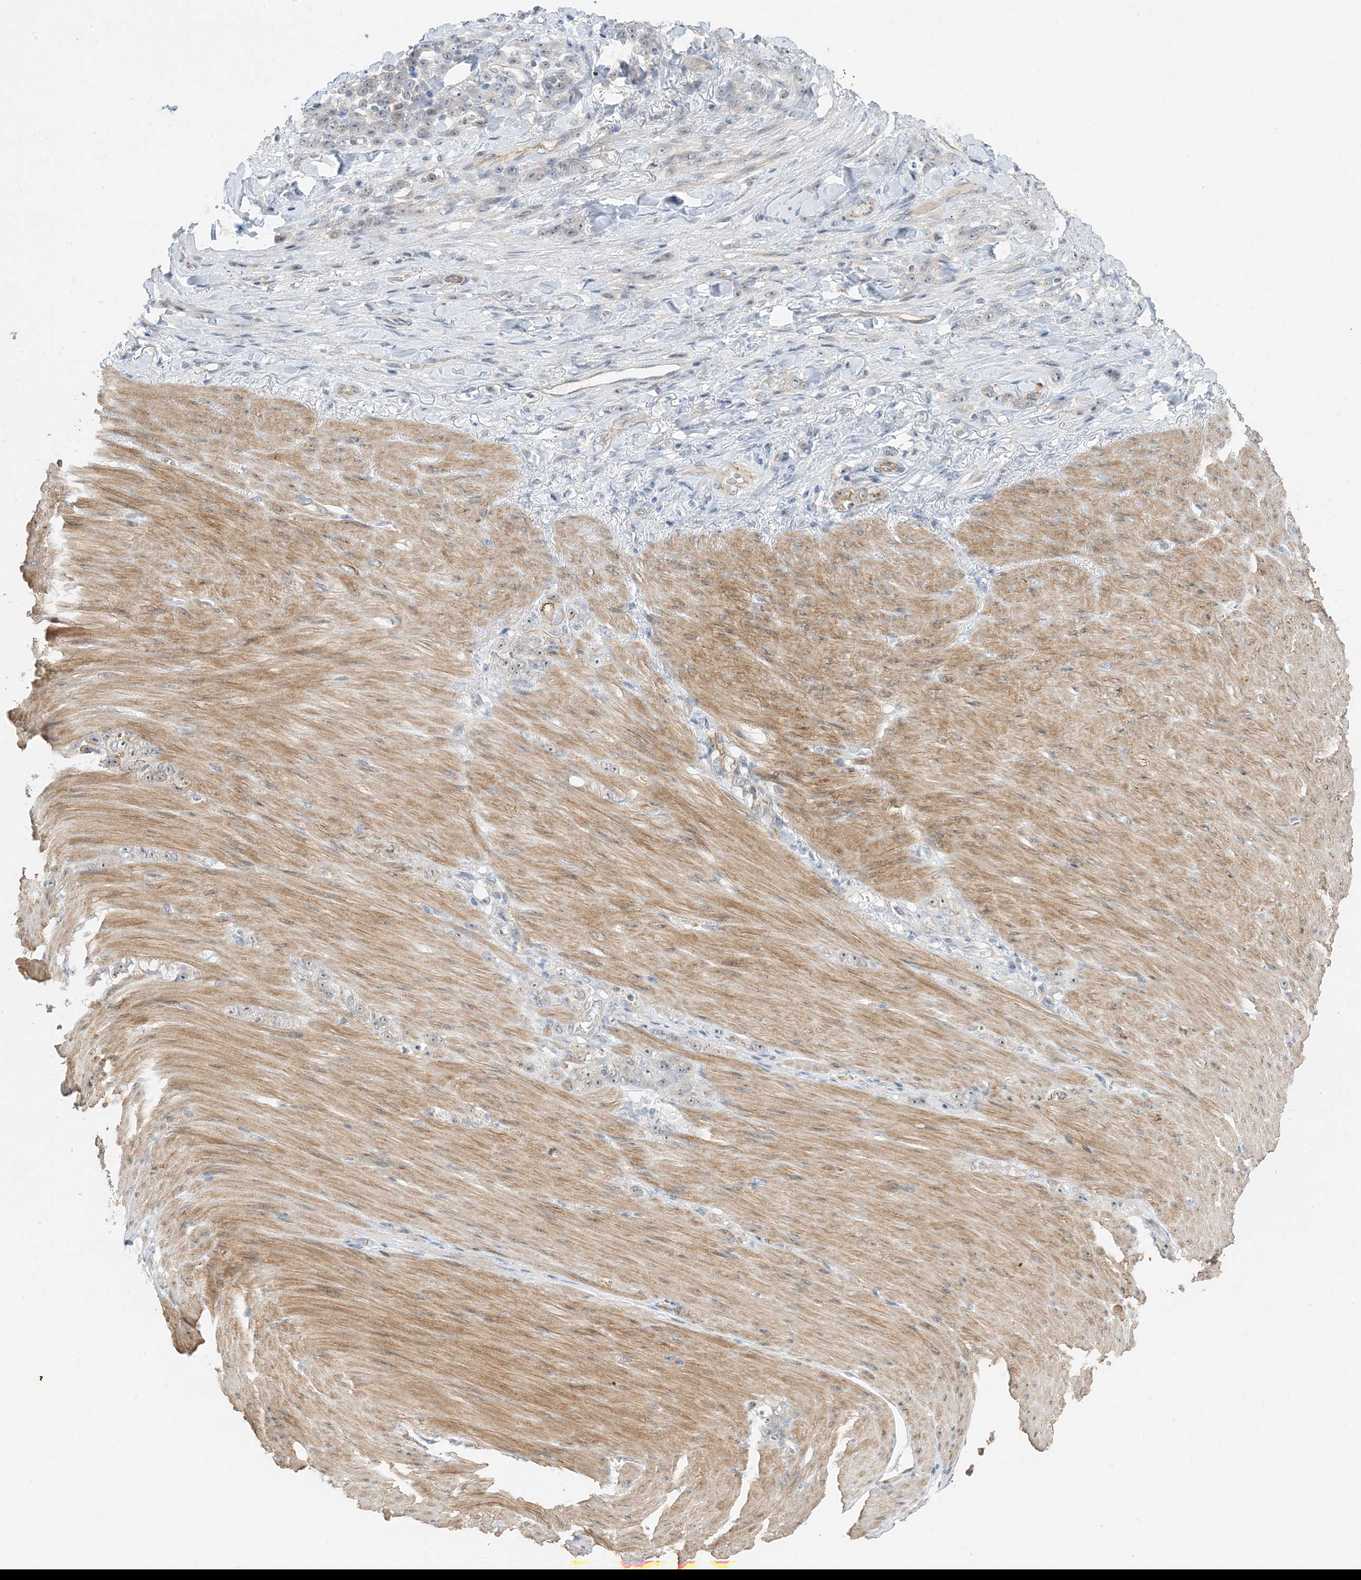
{"staining": {"intensity": "negative", "quantity": "none", "location": "none"}, "tissue": "stomach cancer", "cell_type": "Tumor cells", "image_type": "cancer", "snomed": [{"axis": "morphology", "description": "Normal tissue, NOS"}, {"axis": "morphology", "description": "Adenocarcinoma, NOS"}, {"axis": "topography", "description": "Stomach"}], "caption": "The micrograph reveals no significant expression in tumor cells of stomach cancer (adenocarcinoma).", "gene": "IL36B", "patient": {"sex": "male", "age": 82}}